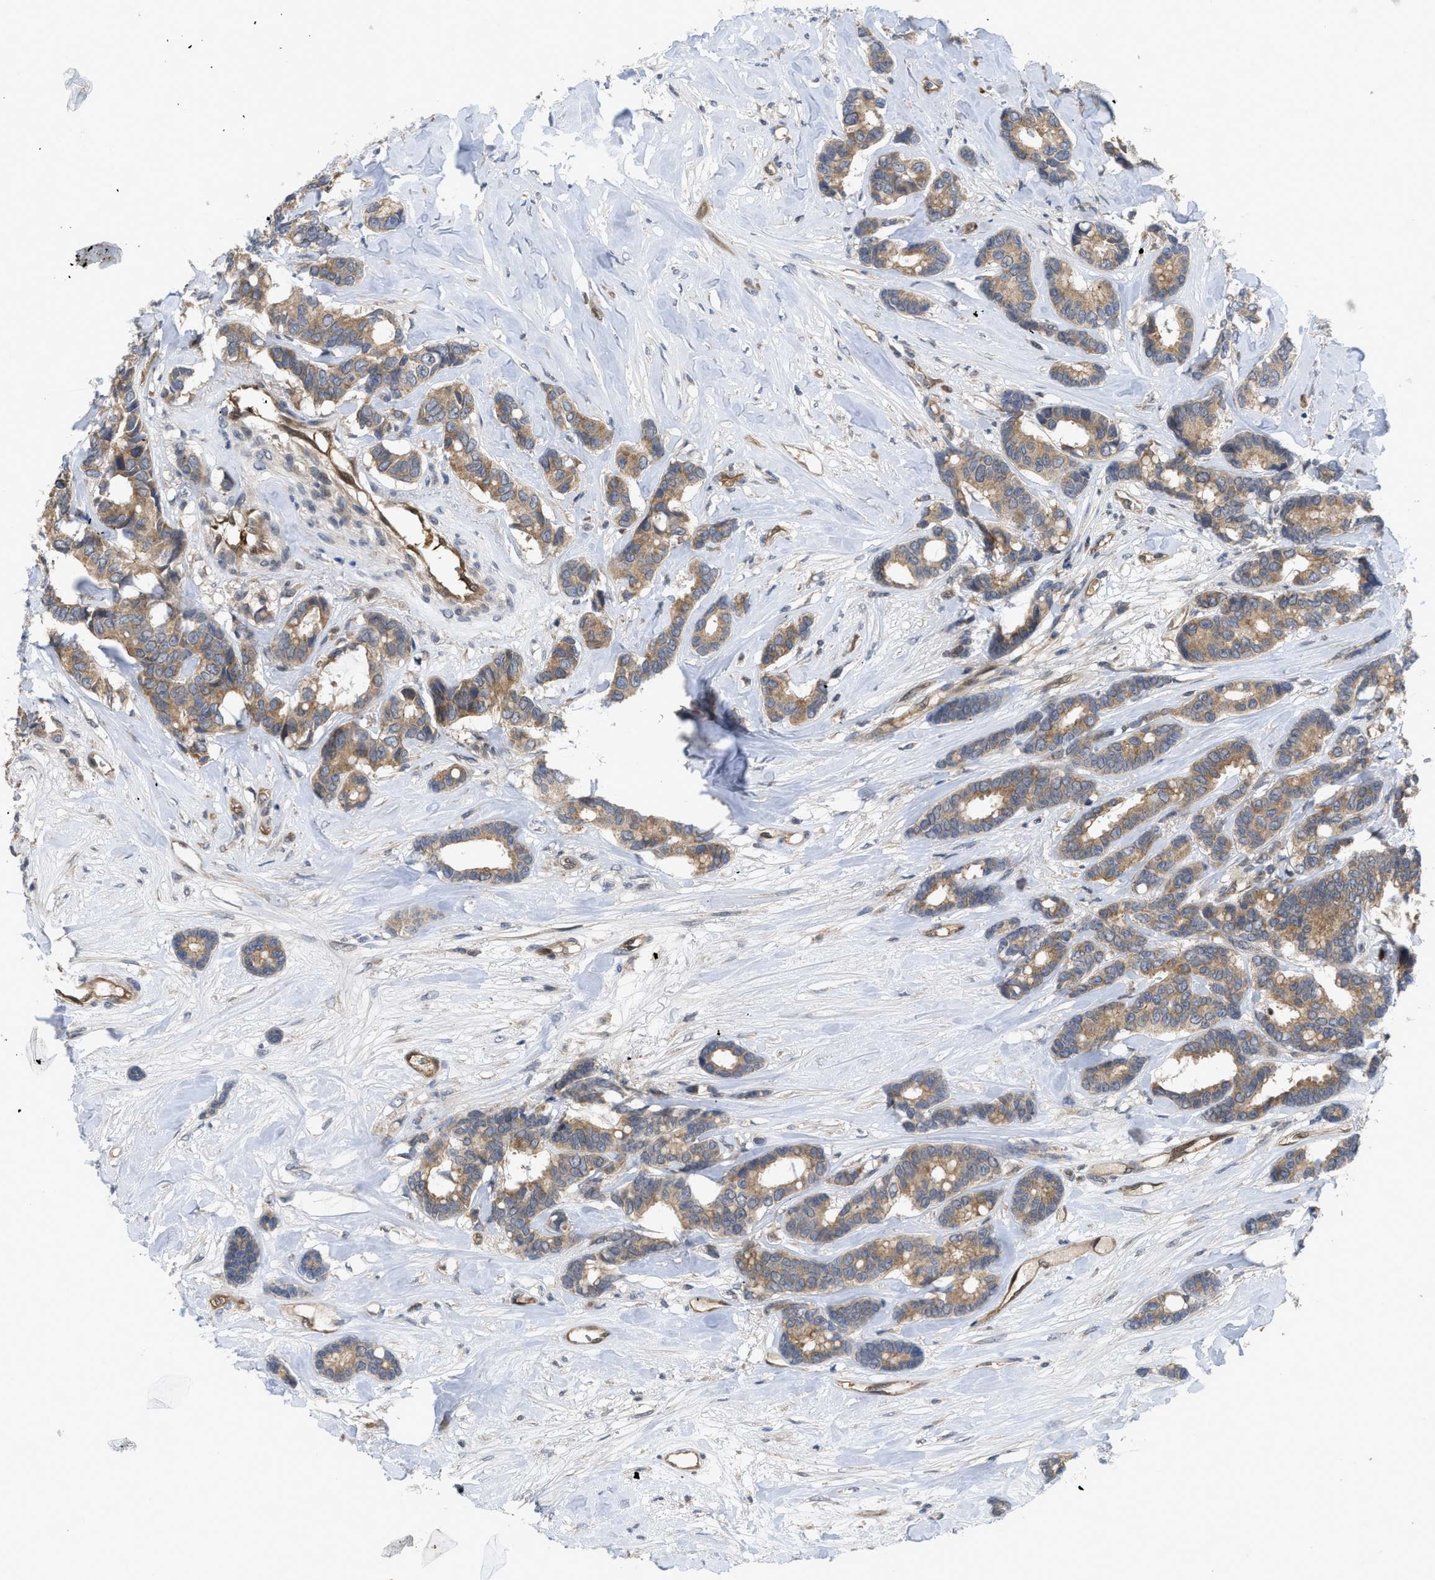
{"staining": {"intensity": "moderate", "quantity": ">75%", "location": "cytoplasmic/membranous"}, "tissue": "breast cancer", "cell_type": "Tumor cells", "image_type": "cancer", "snomed": [{"axis": "morphology", "description": "Duct carcinoma"}, {"axis": "topography", "description": "Breast"}], "caption": "This image demonstrates IHC staining of human breast cancer, with medium moderate cytoplasmic/membranous staining in approximately >75% of tumor cells.", "gene": "LDAF1", "patient": {"sex": "female", "age": 87}}